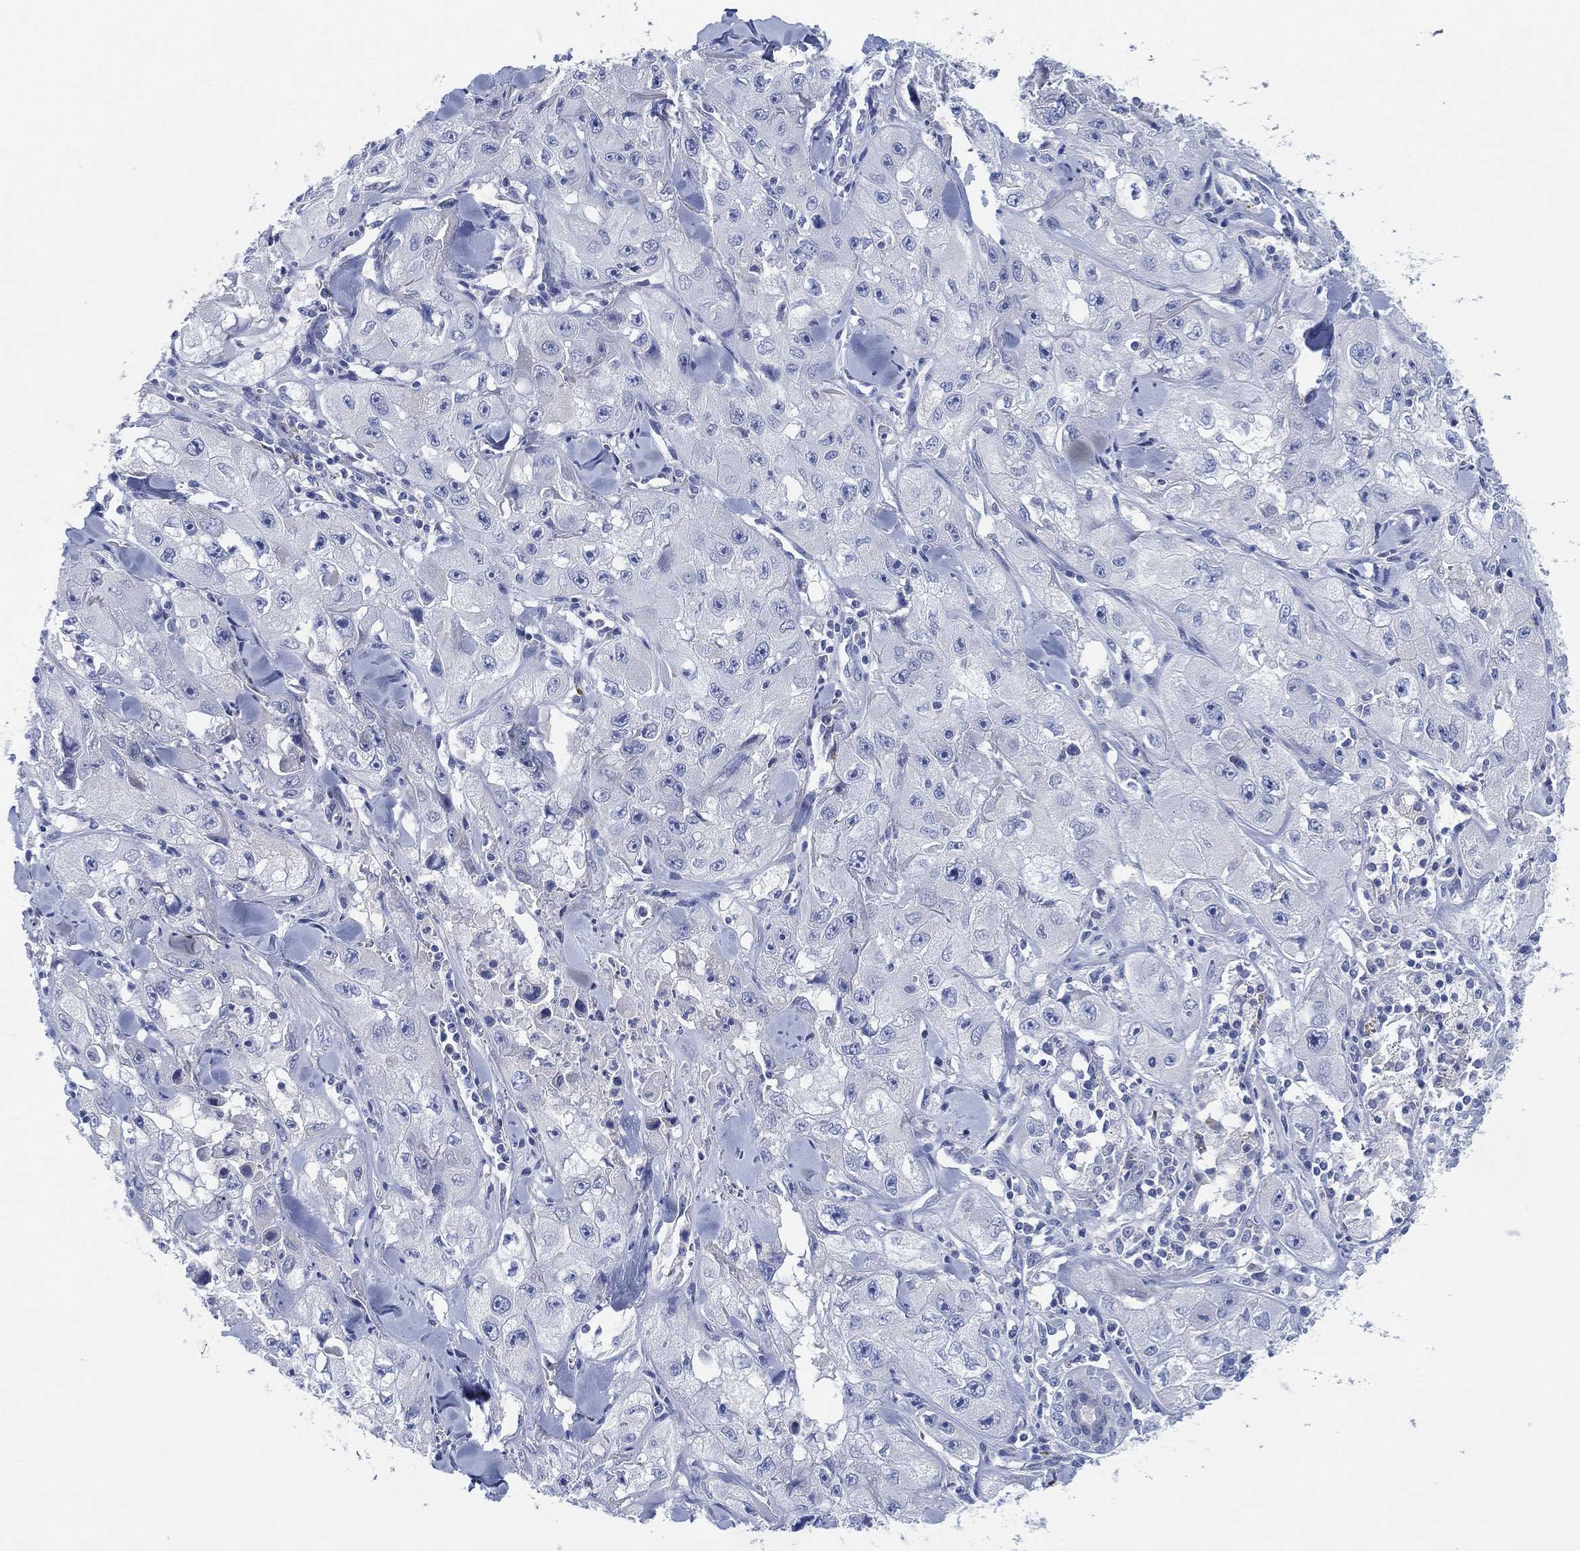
{"staining": {"intensity": "negative", "quantity": "none", "location": "none"}, "tissue": "skin cancer", "cell_type": "Tumor cells", "image_type": "cancer", "snomed": [{"axis": "morphology", "description": "Squamous cell carcinoma, NOS"}, {"axis": "topography", "description": "Skin"}, {"axis": "topography", "description": "Subcutis"}], "caption": "Tumor cells are negative for protein expression in human skin cancer (squamous cell carcinoma). (Stains: DAB immunohistochemistry with hematoxylin counter stain, Microscopy: brightfield microscopy at high magnification).", "gene": "ADAD2", "patient": {"sex": "male", "age": 73}}